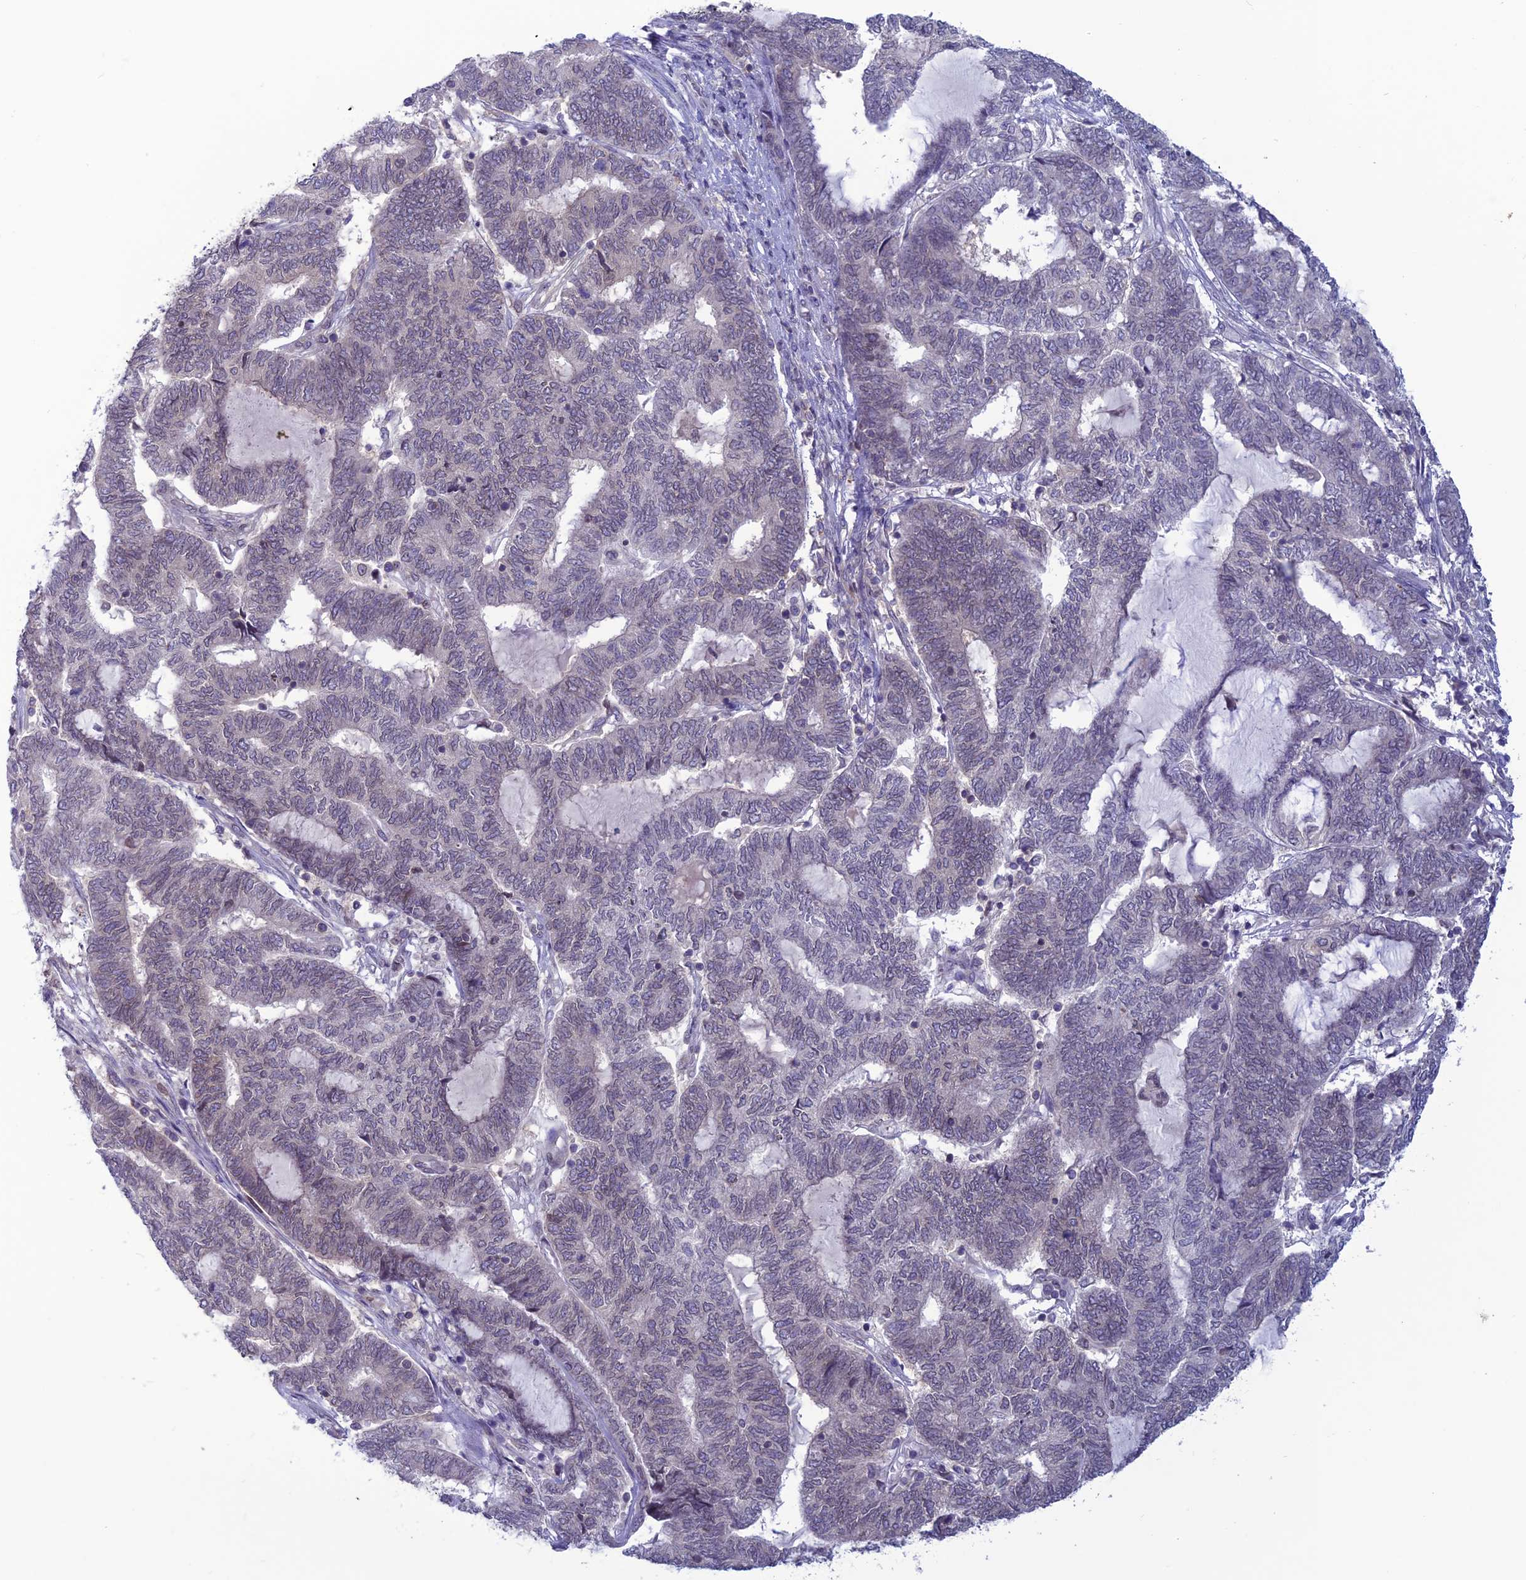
{"staining": {"intensity": "negative", "quantity": "none", "location": "none"}, "tissue": "endometrial cancer", "cell_type": "Tumor cells", "image_type": "cancer", "snomed": [{"axis": "morphology", "description": "Adenocarcinoma, NOS"}, {"axis": "topography", "description": "Uterus"}, {"axis": "topography", "description": "Endometrium"}], "caption": "Immunohistochemistry (IHC) of human endometrial cancer reveals no positivity in tumor cells.", "gene": "WDR46", "patient": {"sex": "female", "age": 70}}